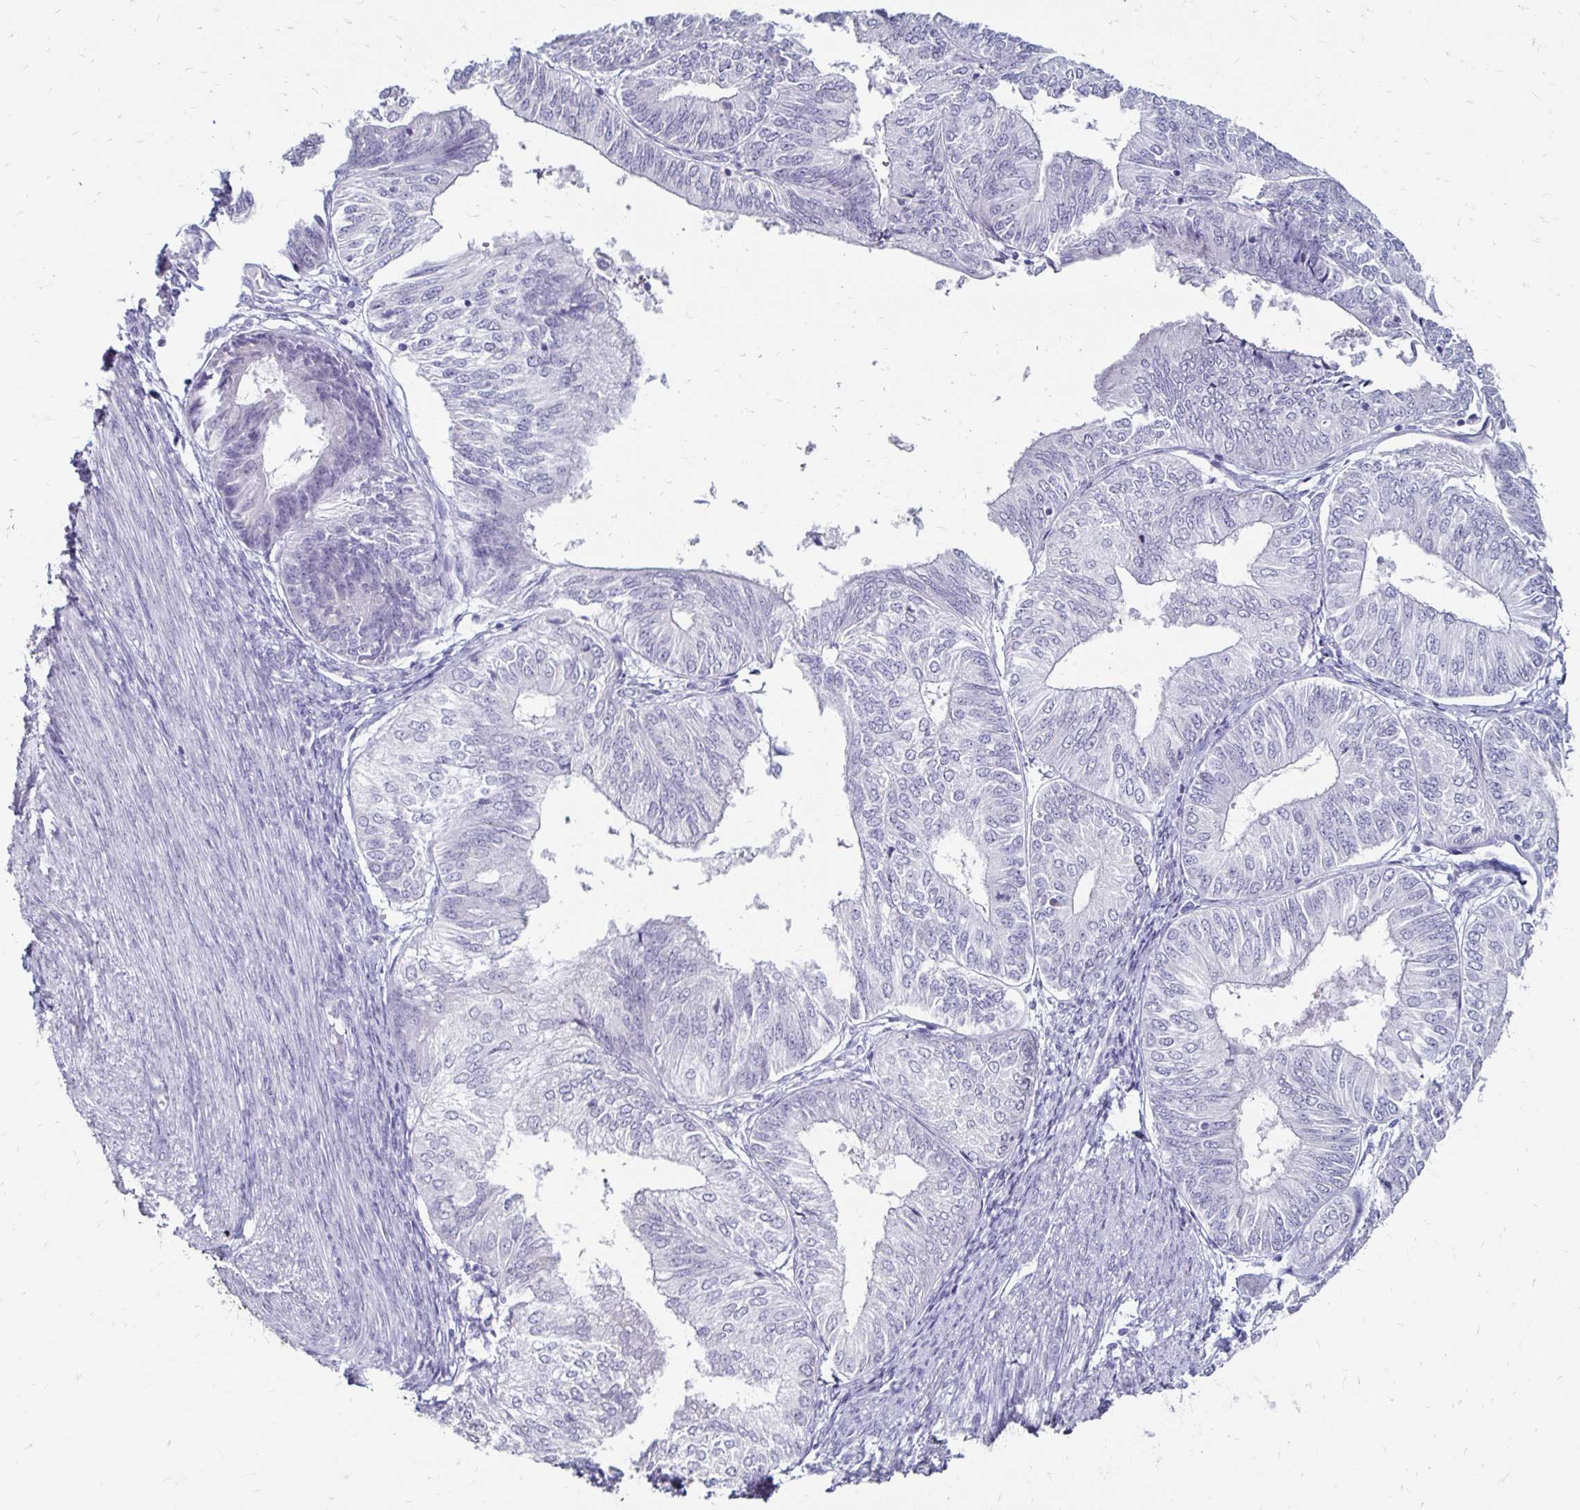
{"staining": {"intensity": "negative", "quantity": "none", "location": "none"}, "tissue": "endometrial cancer", "cell_type": "Tumor cells", "image_type": "cancer", "snomed": [{"axis": "morphology", "description": "Adenocarcinoma, NOS"}, {"axis": "topography", "description": "Endometrium"}], "caption": "Endometrial cancer (adenocarcinoma) stained for a protein using immunohistochemistry exhibits no positivity tumor cells.", "gene": "TOMM34", "patient": {"sex": "female", "age": 58}}